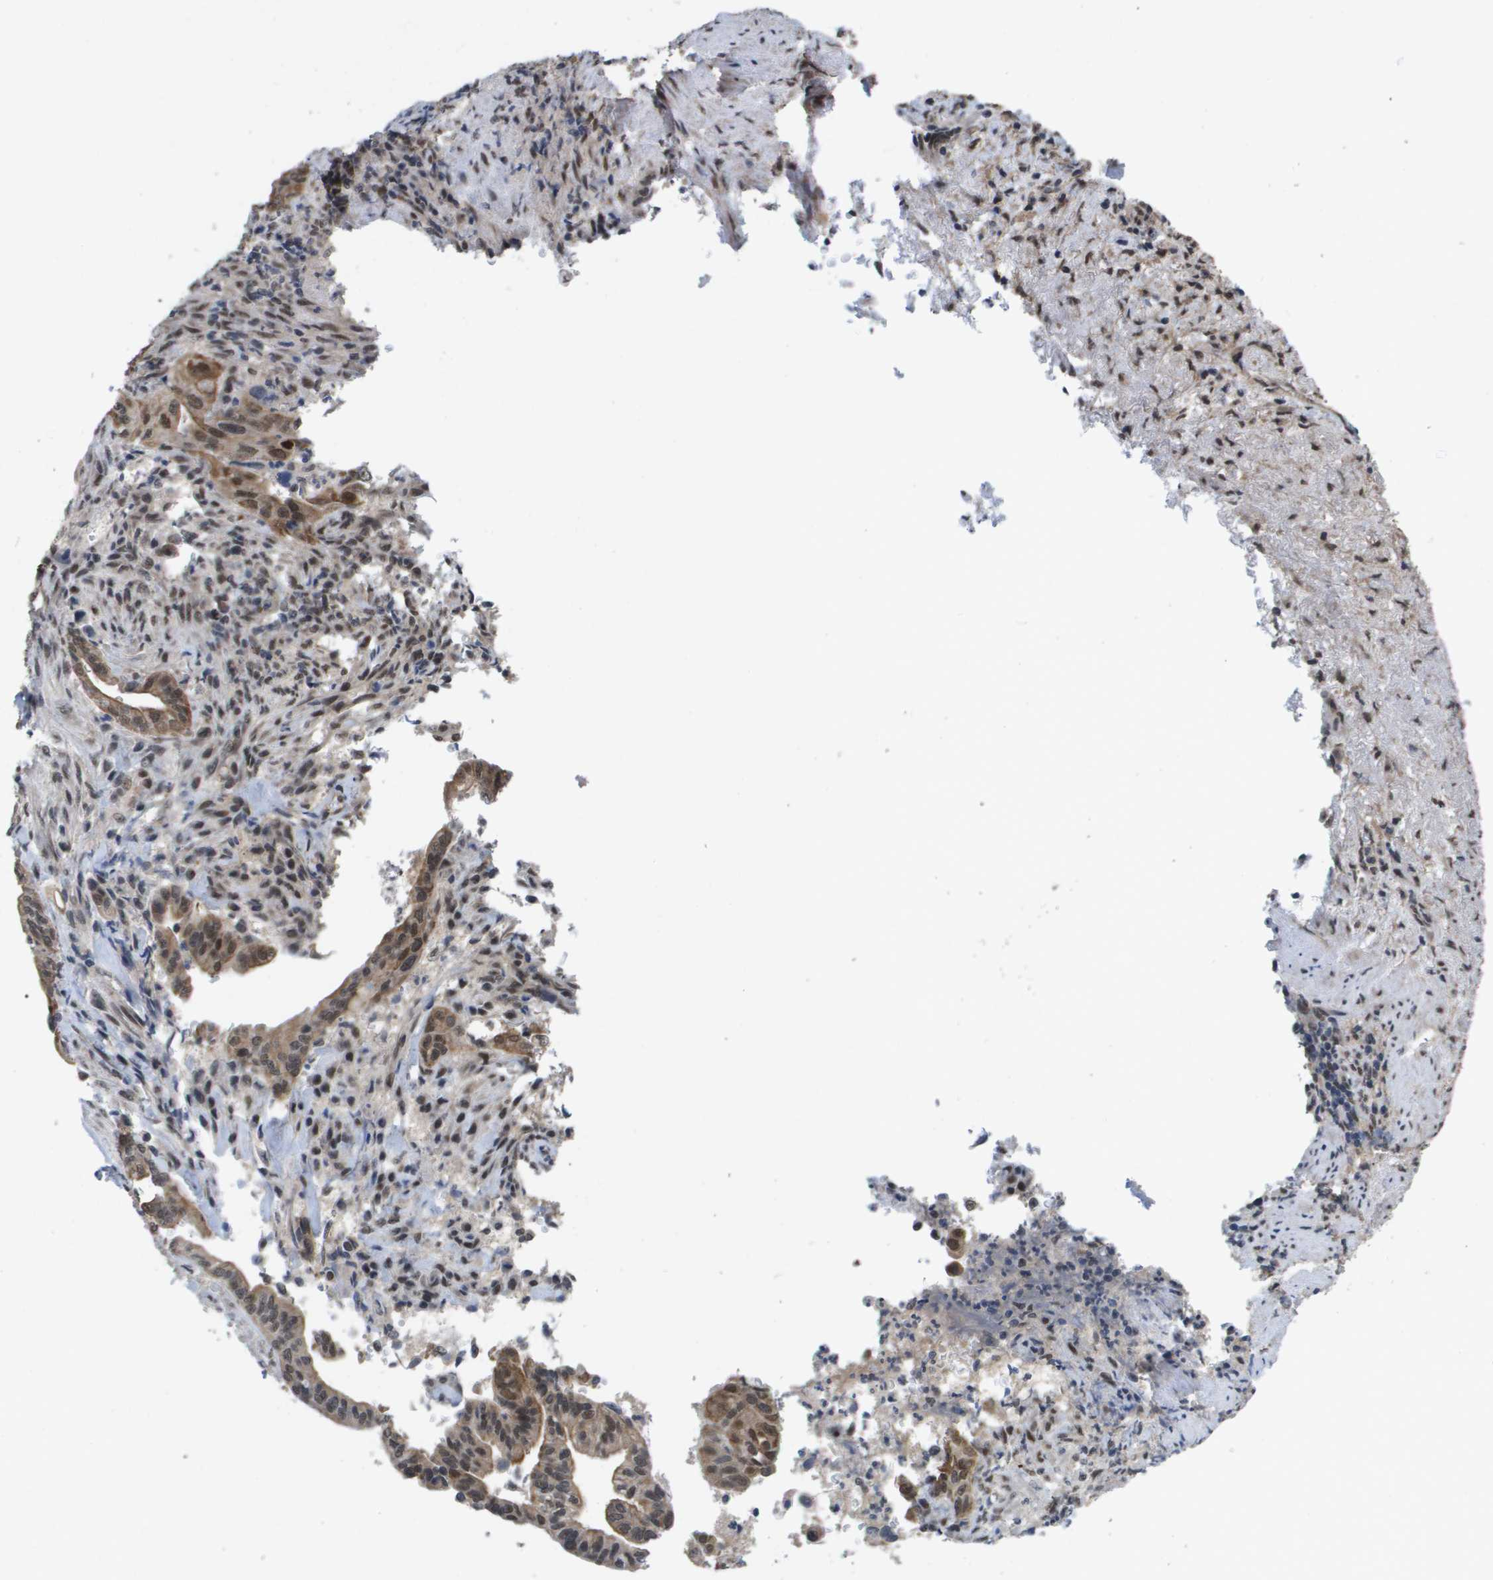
{"staining": {"intensity": "moderate", "quantity": ">75%", "location": "cytoplasmic/membranous,nuclear"}, "tissue": "liver cancer", "cell_type": "Tumor cells", "image_type": "cancer", "snomed": [{"axis": "morphology", "description": "Cholangiocarcinoma"}, {"axis": "topography", "description": "Liver"}], "caption": "Immunohistochemistry (IHC) of human liver cancer demonstrates medium levels of moderate cytoplasmic/membranous and nuclear staining in about >75% of tumor cells.", "gene": "AMBRA1", "patient": {"sex": "female", "age": 67}}